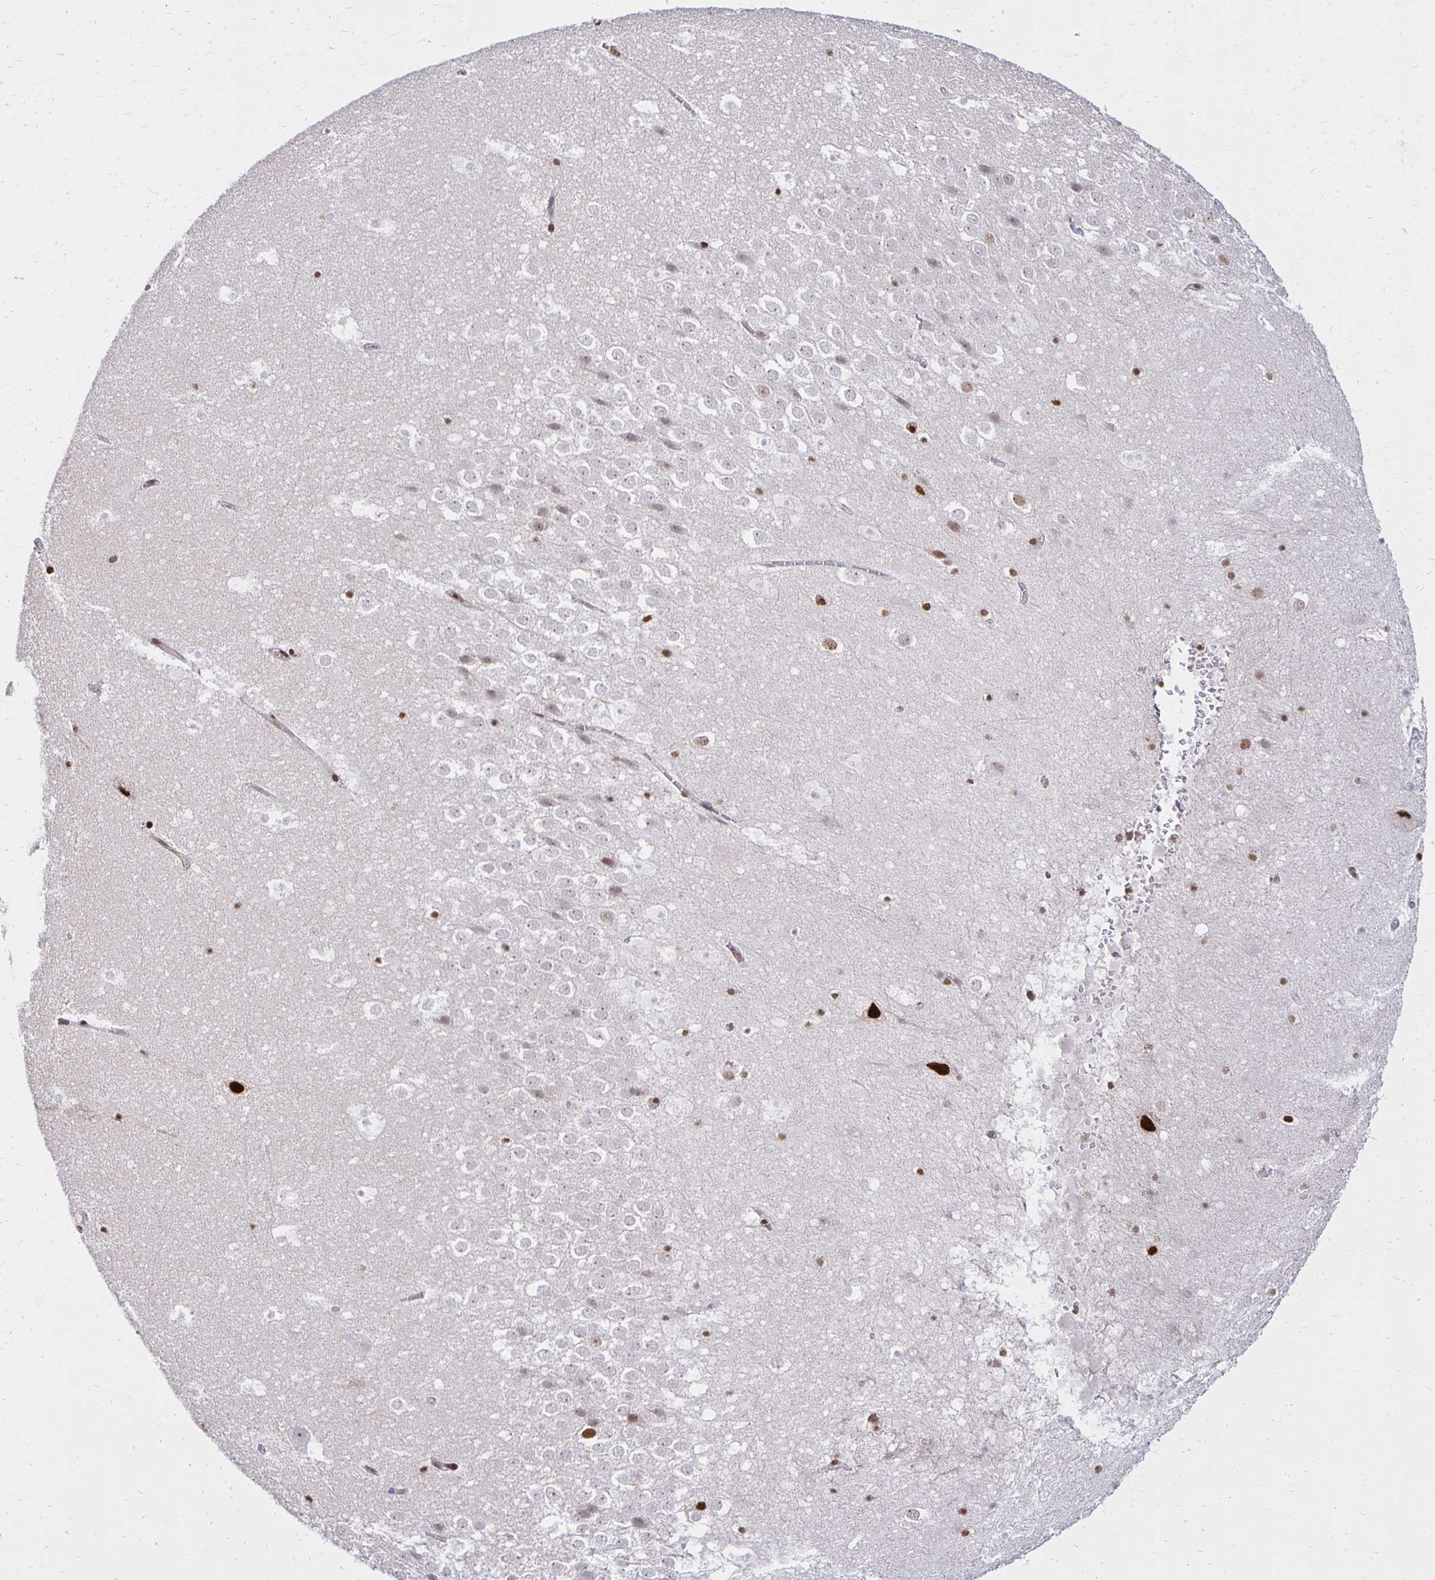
{"staining": {"intensity": "moderate", "quantity": ">75%", "location": "nuclear"}, "tissue": "hippocampus", "cell_type": "Glial cells", "image_type": "normal", "snomed": [{"axis": "morphology", "description": "Normal tissue, NOS"}, {"axis": "topography", "description": "Hippocampus"}], "caption": "Protein expression analysis of unremarkable hippocampus exhibits moderate nuclear expression in approximately >75% of glial cells. Immunohistochemistry stains the protein in brown and the nuclei are stained blue.", "gene": "ZNF579", "patient": {"sex": "female", "age": 42}}